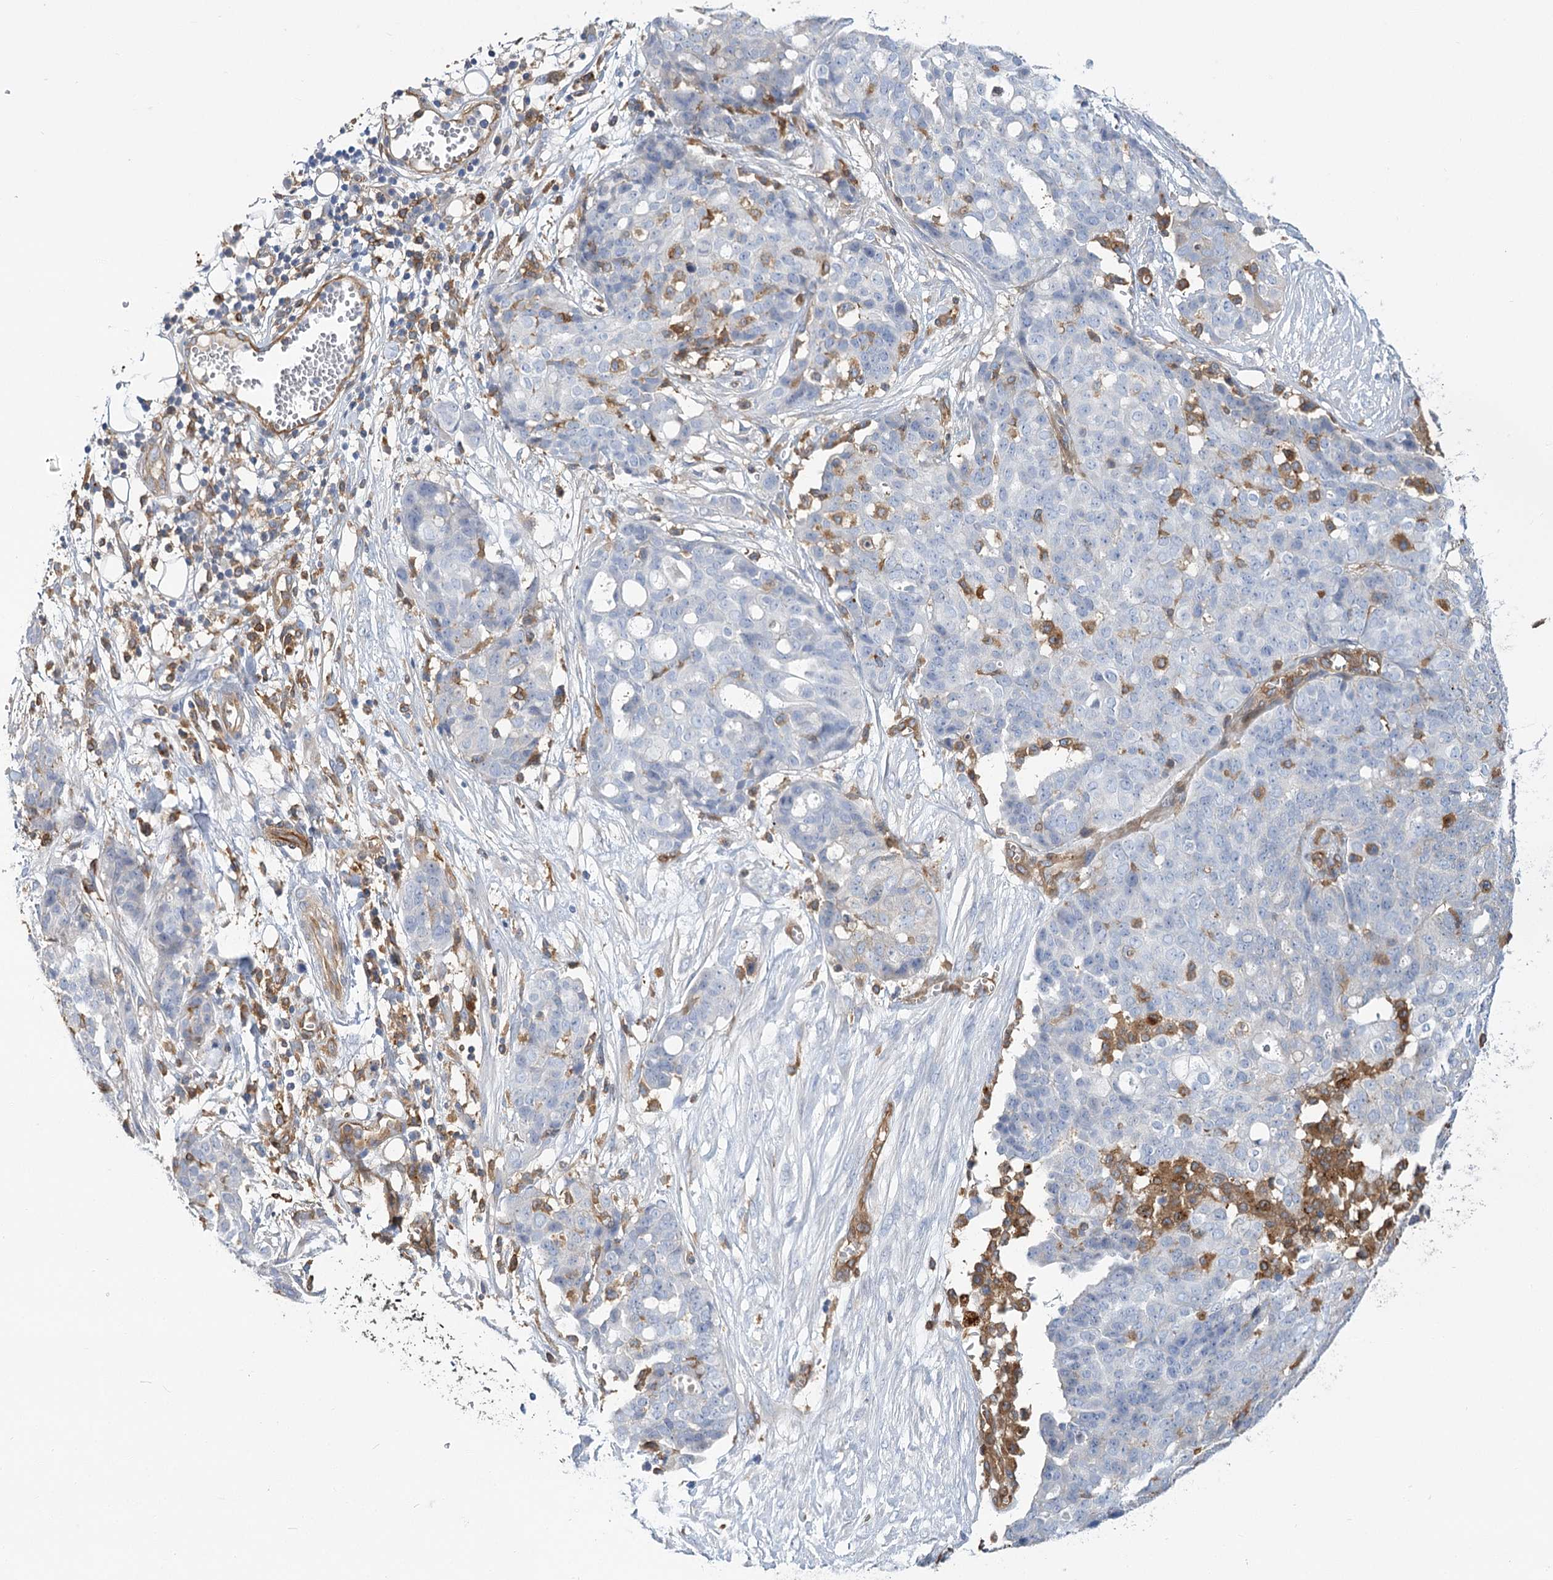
{"staining": {"intensity": "negative", "quantity": "none", "location": "none"}, "tissue": "ovarian cancer", "cell_type": "Tumor cells", "image_type": "cancer", "snomed": [{"axis": "morphology", "description": "Cystadenocarcinoma, serous, NOS"}, {"axis": "topography", "description": "Soft tissue"}, {"axis": "topography", "description": "Ovary"}], "caption": "Immunohistochemistry (IHC) histopathology image of neoplastic tissue: ovarian cancer stained with DAB demonstrates no significant protein positivity in tumor cells.", "gene": "GUSB", "patient": {"sex": "female", "age": 57}}